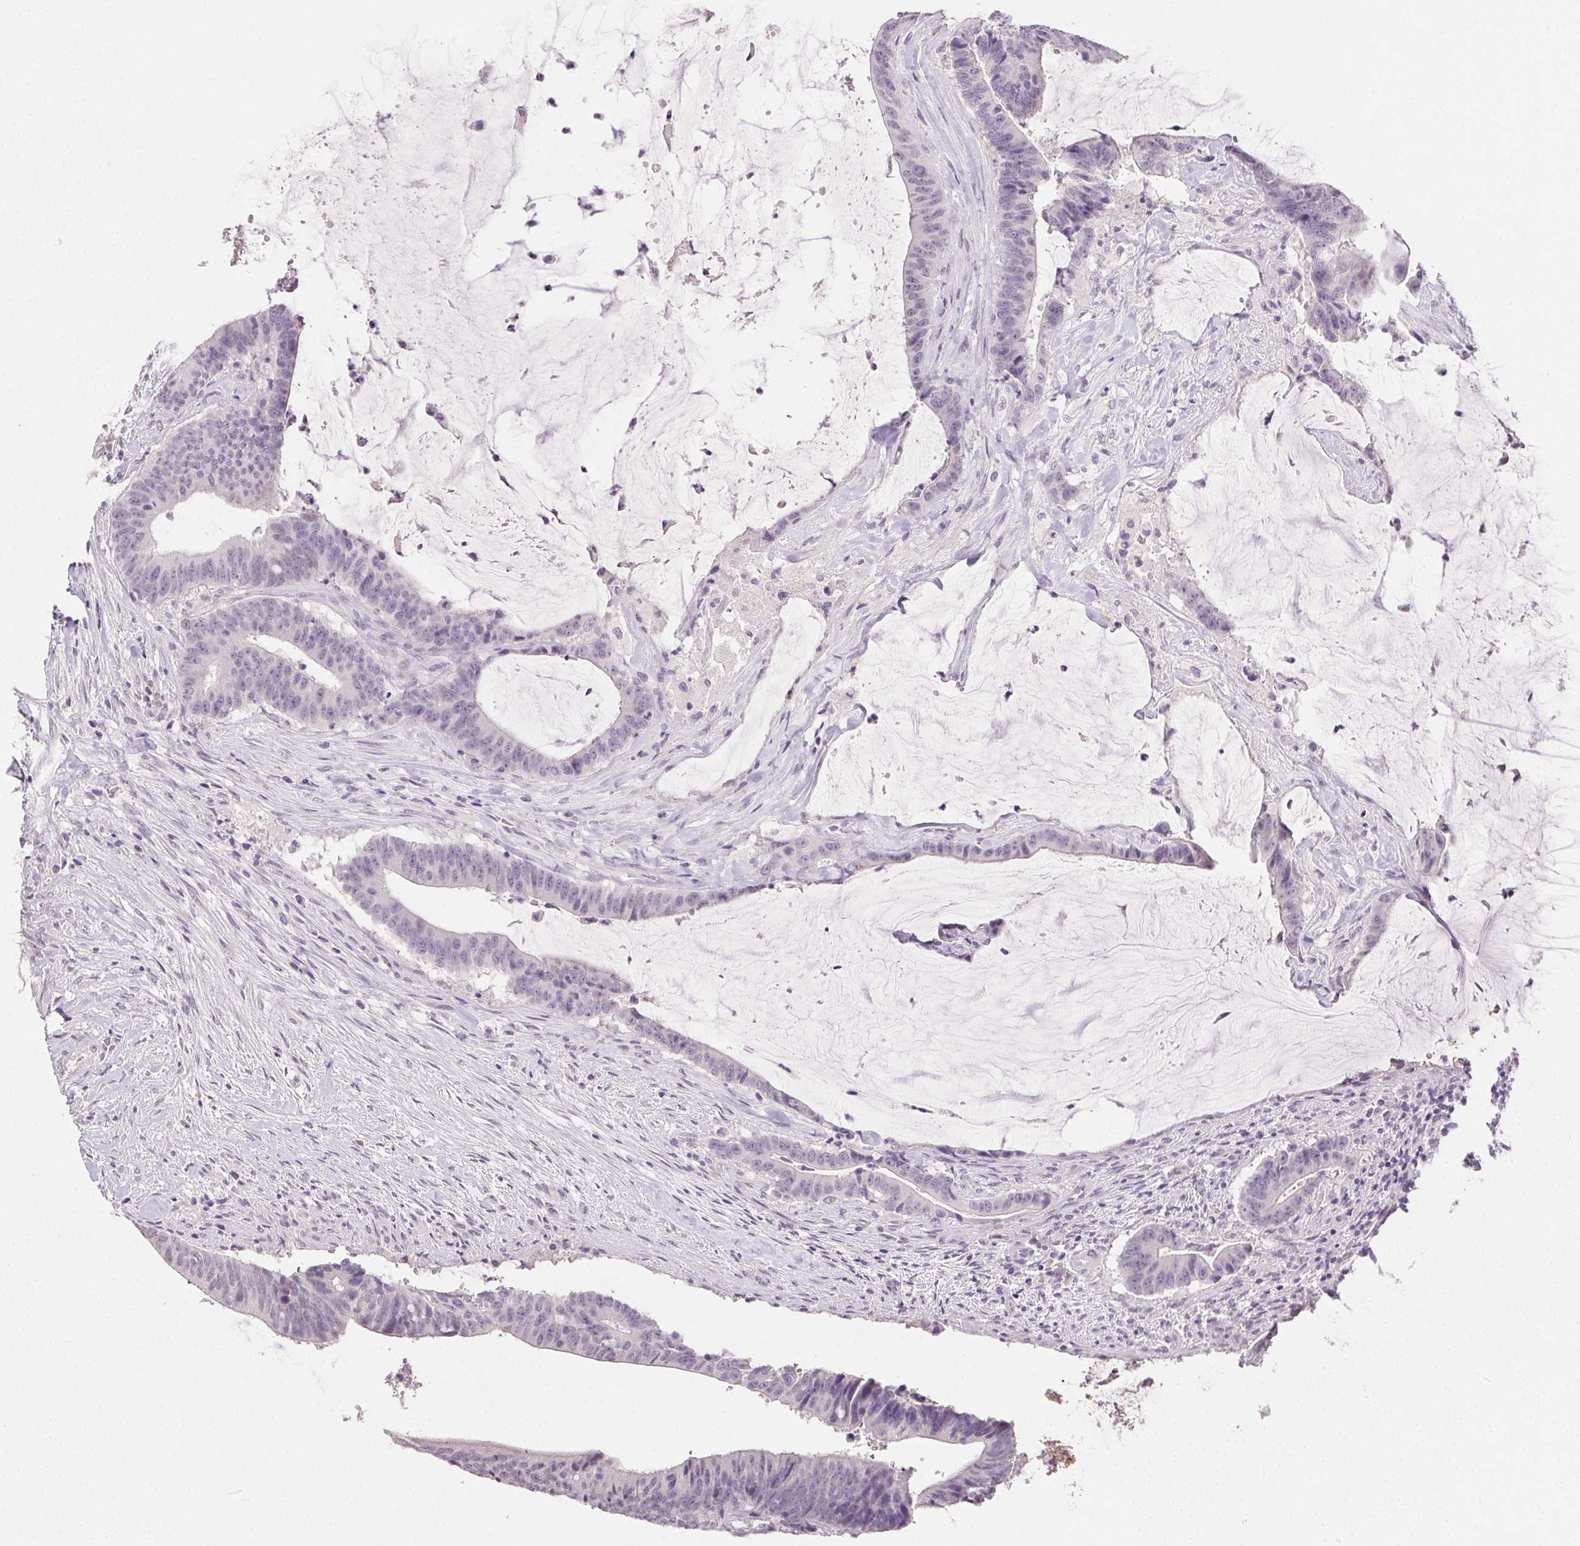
{"staining": {"intensity": "negative", "quantity": "none", "location": "none"}, "tissue": "colorectal cancer", "cell_type": "Tumor cells", "image_type": "cancer", "snomed": [{"axis": "morphology", "description": "Adenocarcinoma, NOS"}, {"axis": "topography", "description": "Colon"}], "caption": "High power microscopy histopathology image of an IHC histopathology image of colorectal cancer, revealing no significant staining in tumor cells. The staining is performed using DAB (3,3'-diaminobenzidine) brown chromogen with nuclei counter-stained in using hematoxylin.", "gene": "CLDN10", "patient": {"sex": "female", "age": 43}}